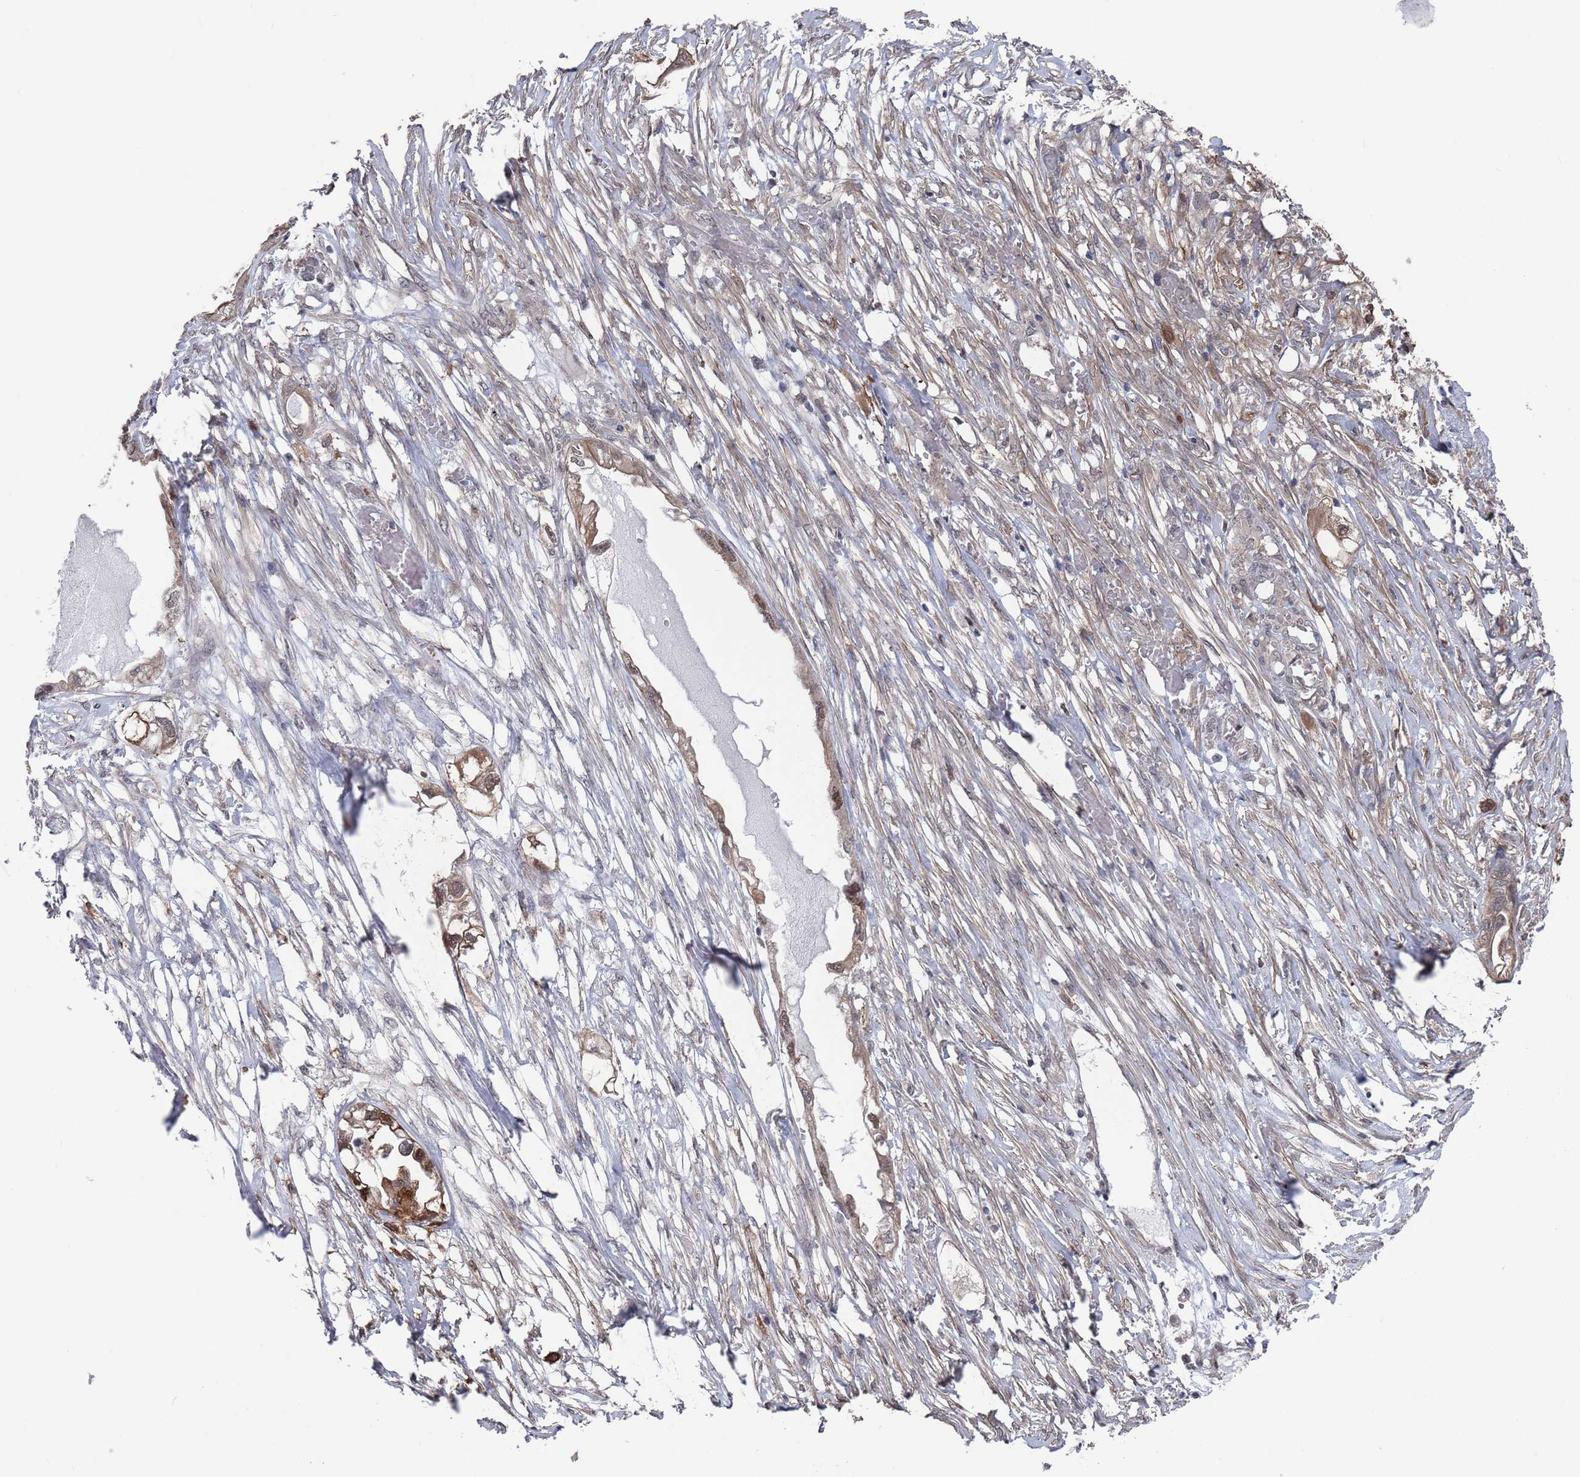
{"staining": {"intensity": "moderate", "quantity": "<25%", "location": "cytoplasmic/membranous,nuclear"}, "tissue": "endometrial cancer", "cell_type": "Tumor cells", "image_type": "cancer", "snomed": [{"axis": "morphology", "description": "Adenocarcinoma, NOS"}, {"axis": "morphology", "description": "Adenocarcinoma, metastatic, NOS"}, {"axis": "topography", "description": "Adipose tissue"}, {"axis": "topography", "description": "Endometrium"}], "caption": "This image shows endometrial cancer stained with IHC to label a protein in brown. The cytoplasmic/membranous and nuclear of tumor cells show moderate positivity for the protein. Nuclei are counter-stained blue.", "gene": "DGKD", "patient": {"sex": "female", "age": 67}}